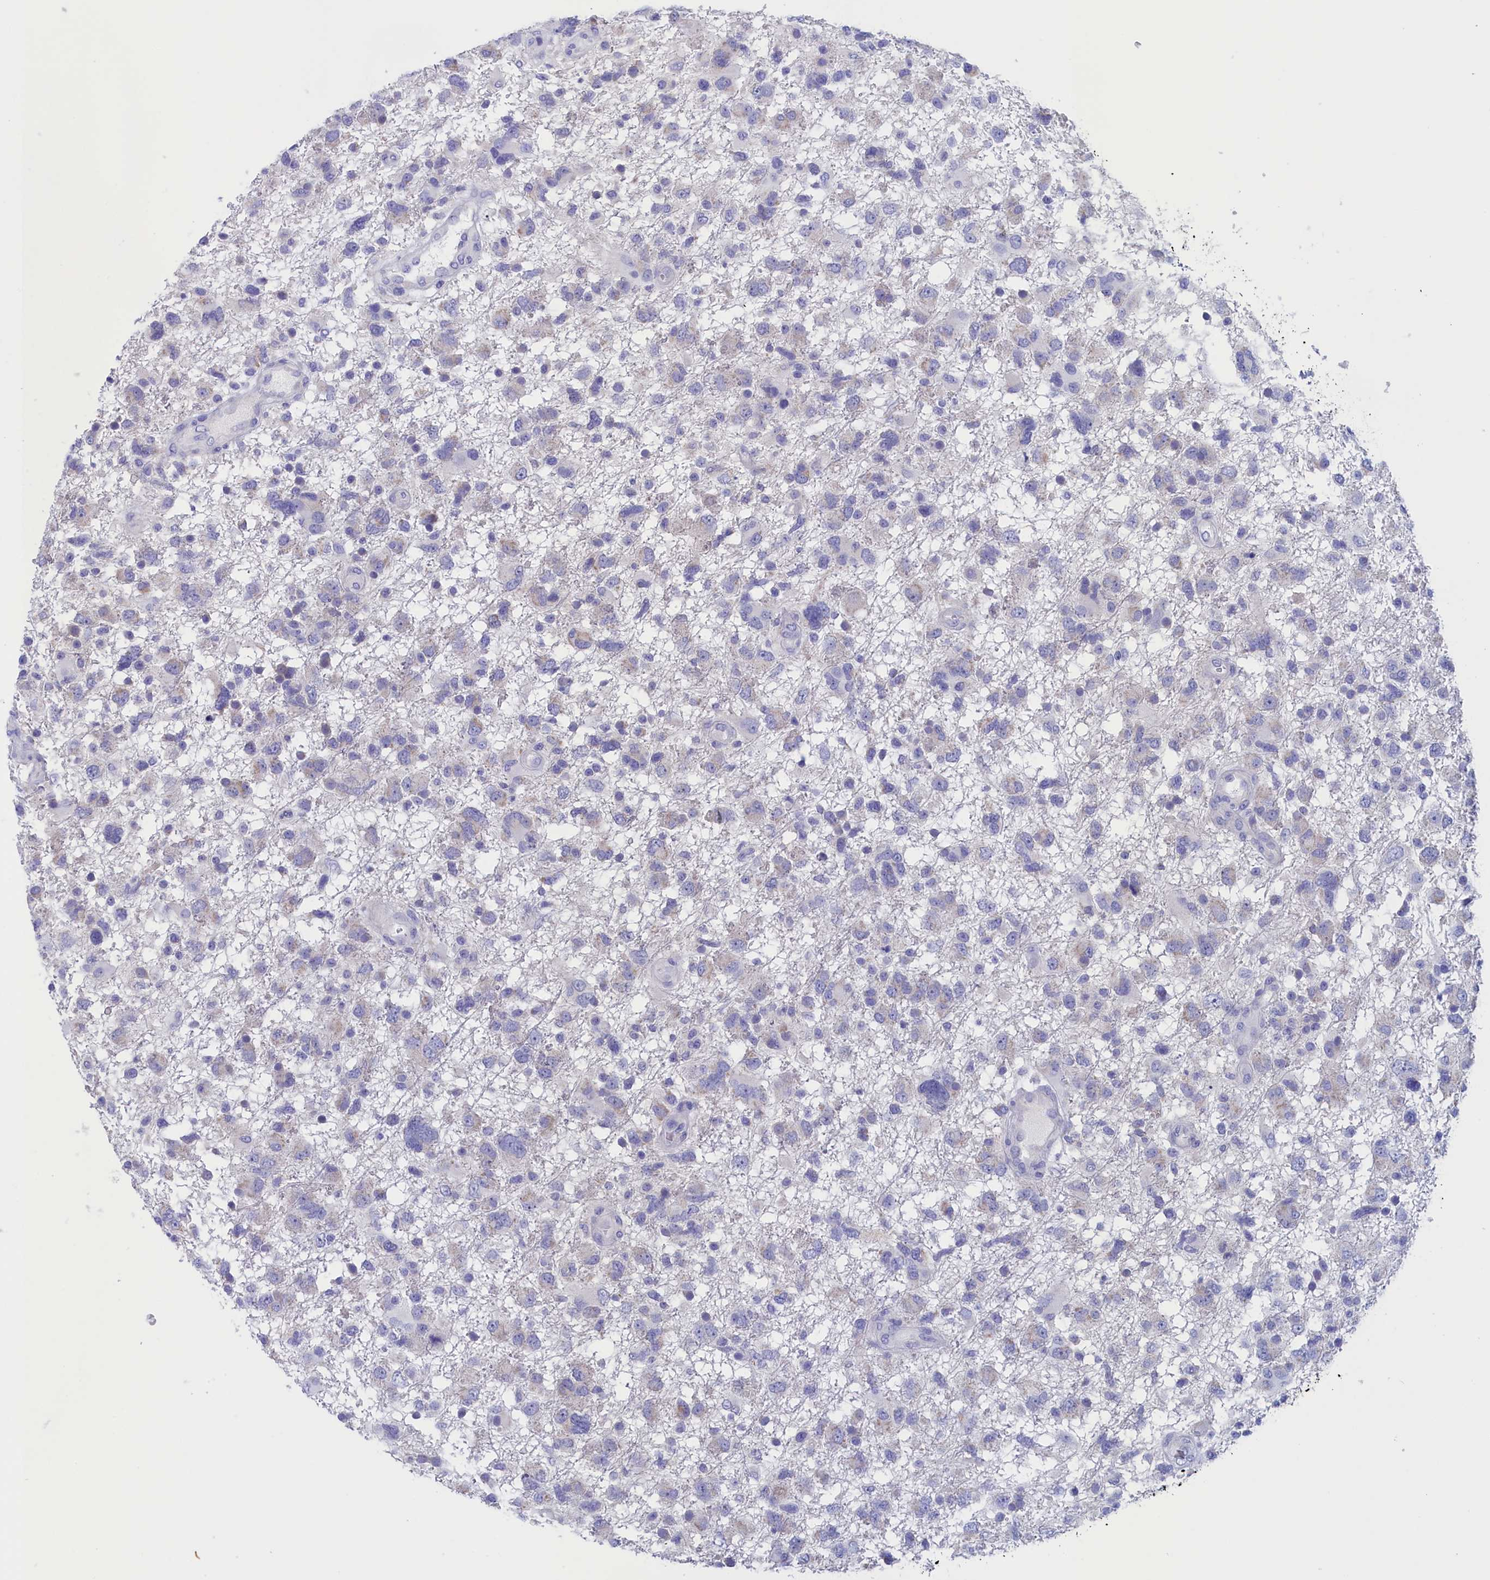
{"staining": {"intensity": "negative", "quantity": "none", "location": "none"}, "tissue": "glioma", "cell_type": "Tumor cells", "image_type": "cancer", "snomed": [{"axis": "morphology", "description": "Glioma, malignant, High grade"}, {"axis": "topography", "description": "Brain"}], "caption": "IHC photomicrograph of glioma stained for a protein (brown), which reveals no staining in tumor cells.", "gene": "ANKRD2", "patient": {"sex": "male", "age": 61}}